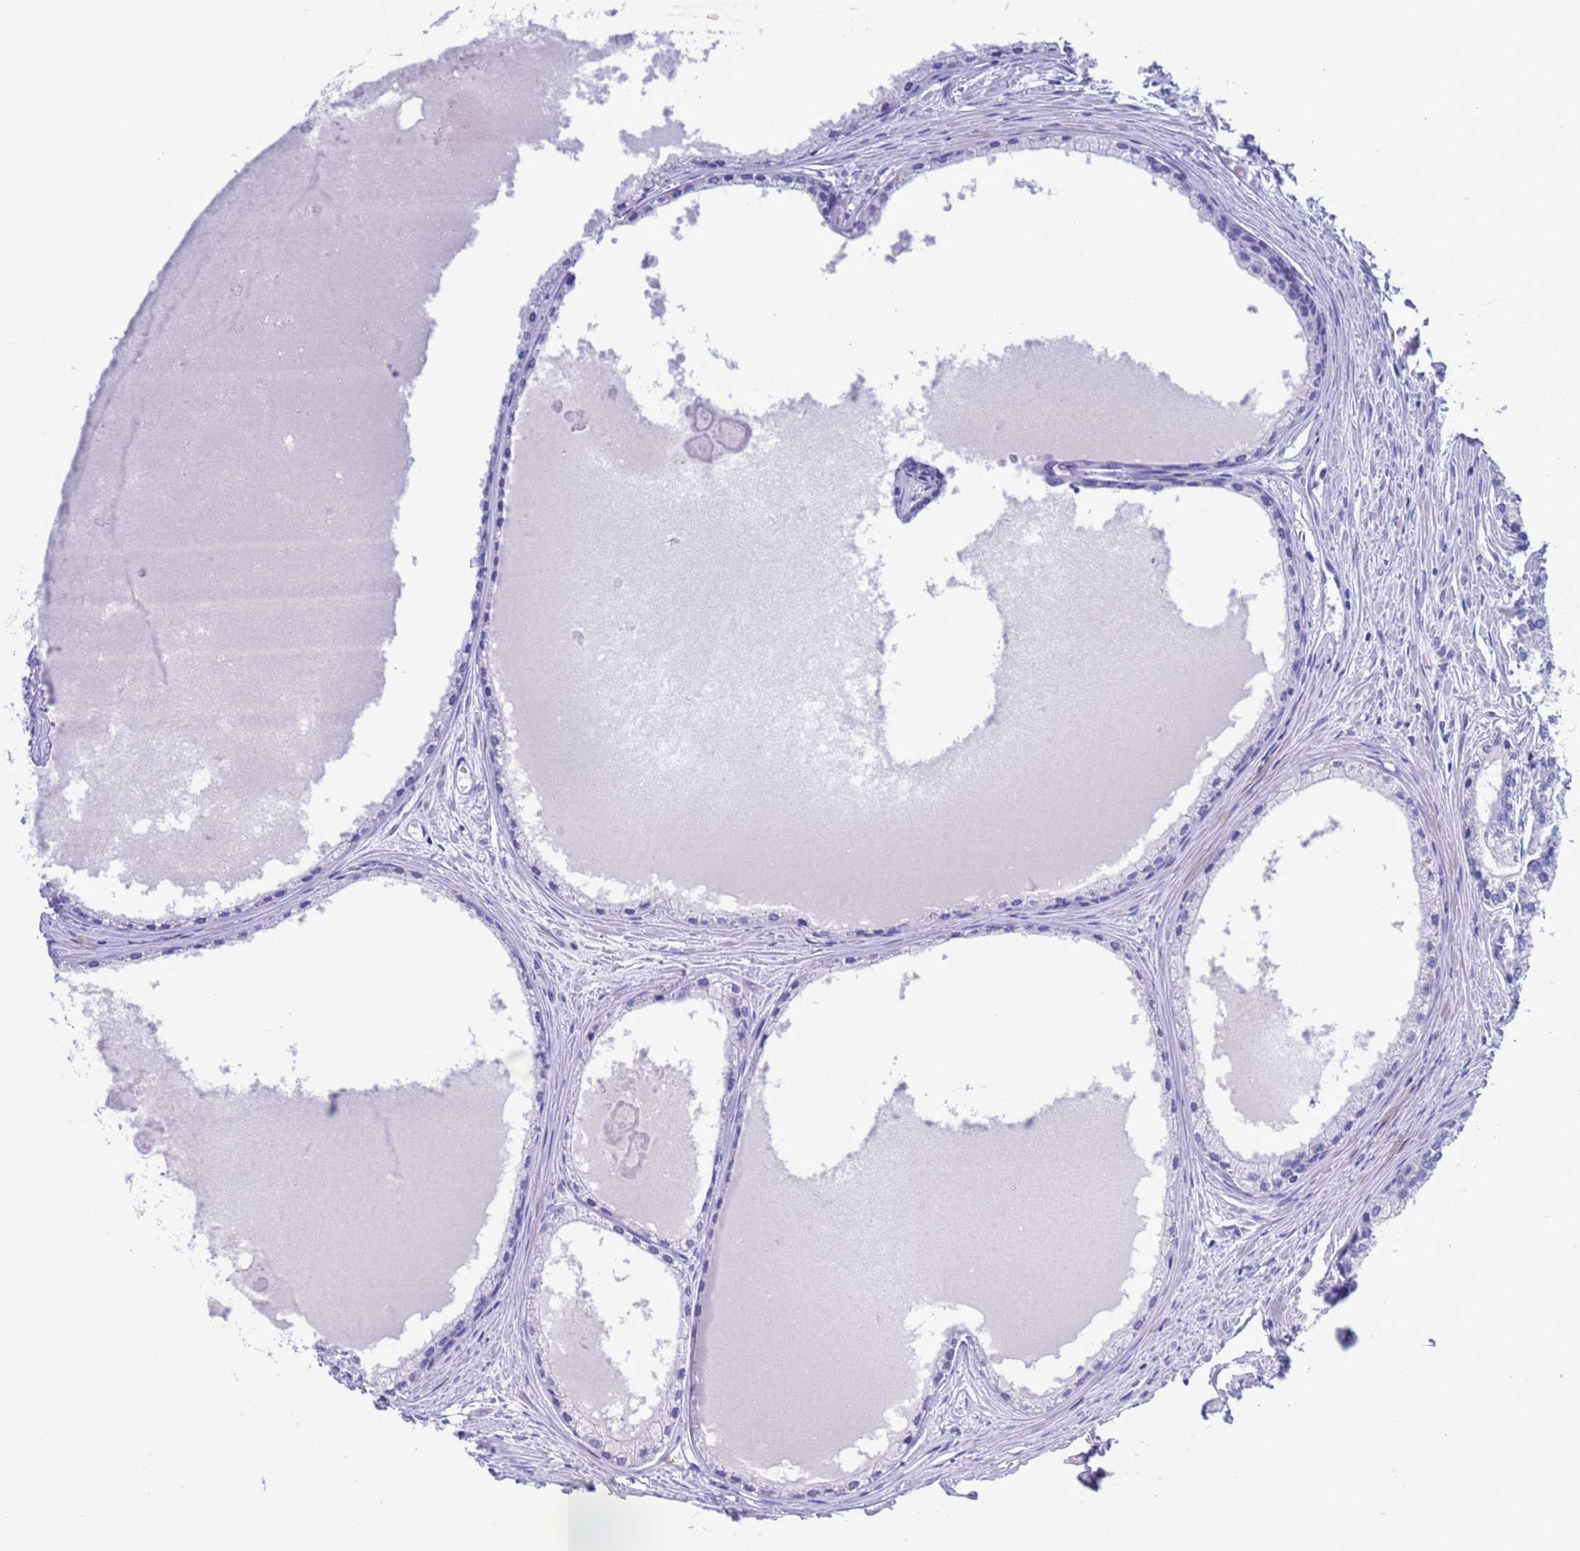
{"staining": {"intensity": "negative", "quantity": "none", "location": "none"}, "tissue": "prostate cancer", "cell_type": "Tumor cells", "image_type": "cancer", "snomed": [{"axis": "morphology", "description": "Adenocarcinoma, High grade"}, {"axis": "topography", "description": "Prostate"}], "caption": "The micrograph exhibits no staining of tumor cells in prostate high-grade adenocarcinoma.", "gene": "GSTM1", "patient": {"sex": "male", "age": 68}}